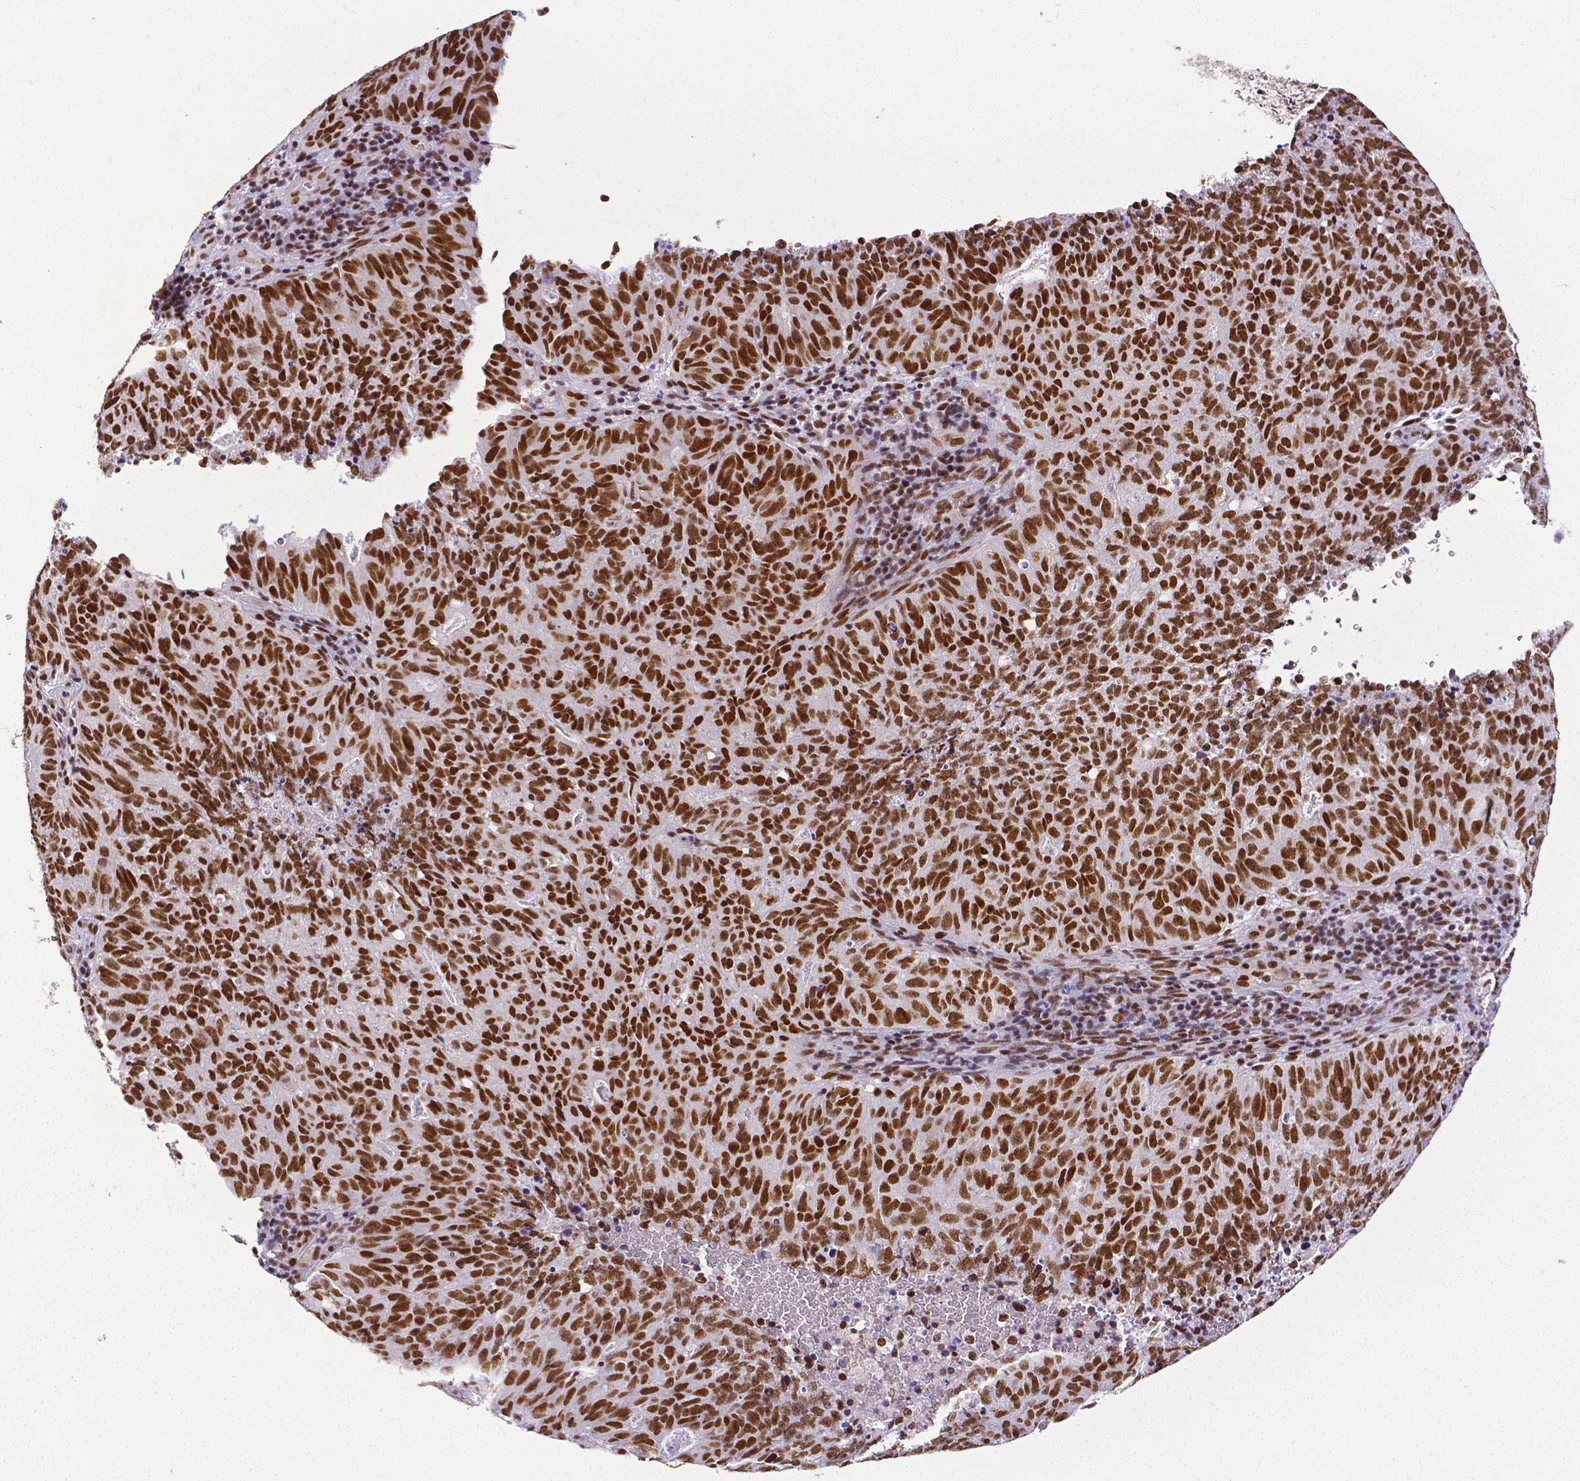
{"staining": {"intensity": "strong", "quantity": ">75%", "location": "nuclear"}, "tissue": "cervical cancer", "cell_type": "Tumor cells", "image_type": "cancer", "snomed": [{"axis": "morphology", "description": "Adenocarcinoma, NOS"}, {"axis": "topography", "description": "Cervix"}], "caption": "Protein expression analysis of human cervical cancer (adenocarcinoma) reveals strong nuclear staining in about >75% of tumor cells. (Brightfield microscopy of DAB IHC at high magnification).", "gene": "REST", "patient": {"sex": "female", "age": 38}}